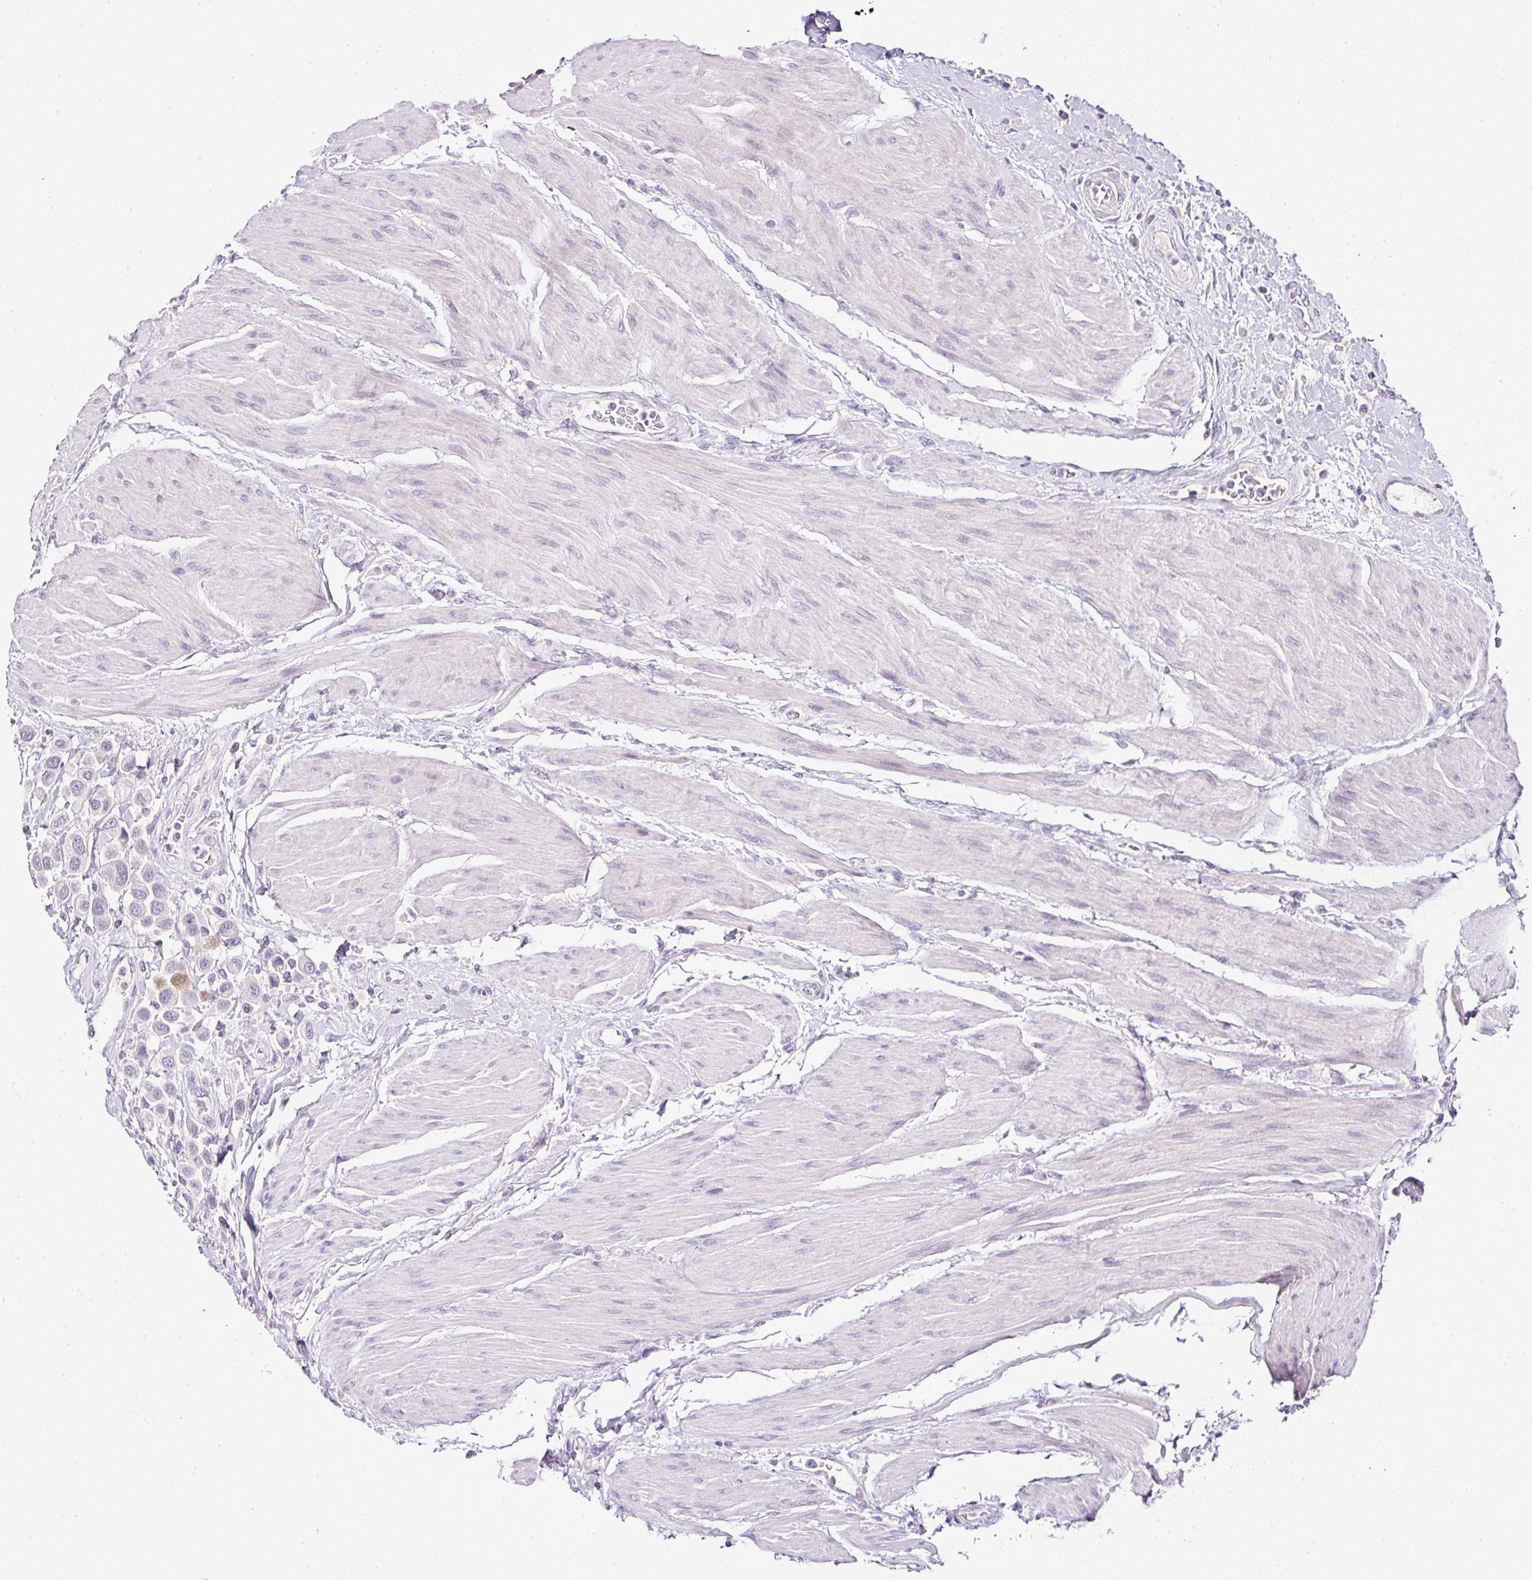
{"staining": {"intensity": "negative", "quantity": "none", "location": "none"}, "tissue": "urothelial cancer", "cell_type": "Tumor cells", "image_type": "cancer", "snomed": [{"axis": "morphology", "description": "Urothelial carcinoma, High grade"}, {"axis": "topography", "description": "Urinary bladder"}], "caption": "A high-resolution micrograph shows immunohistochemistry staining of urothelial cancer, which reveals no significant positivity in tumor cells.", "gene": "SERPINB3", "patient": {"sex": "male", "age": 50}}